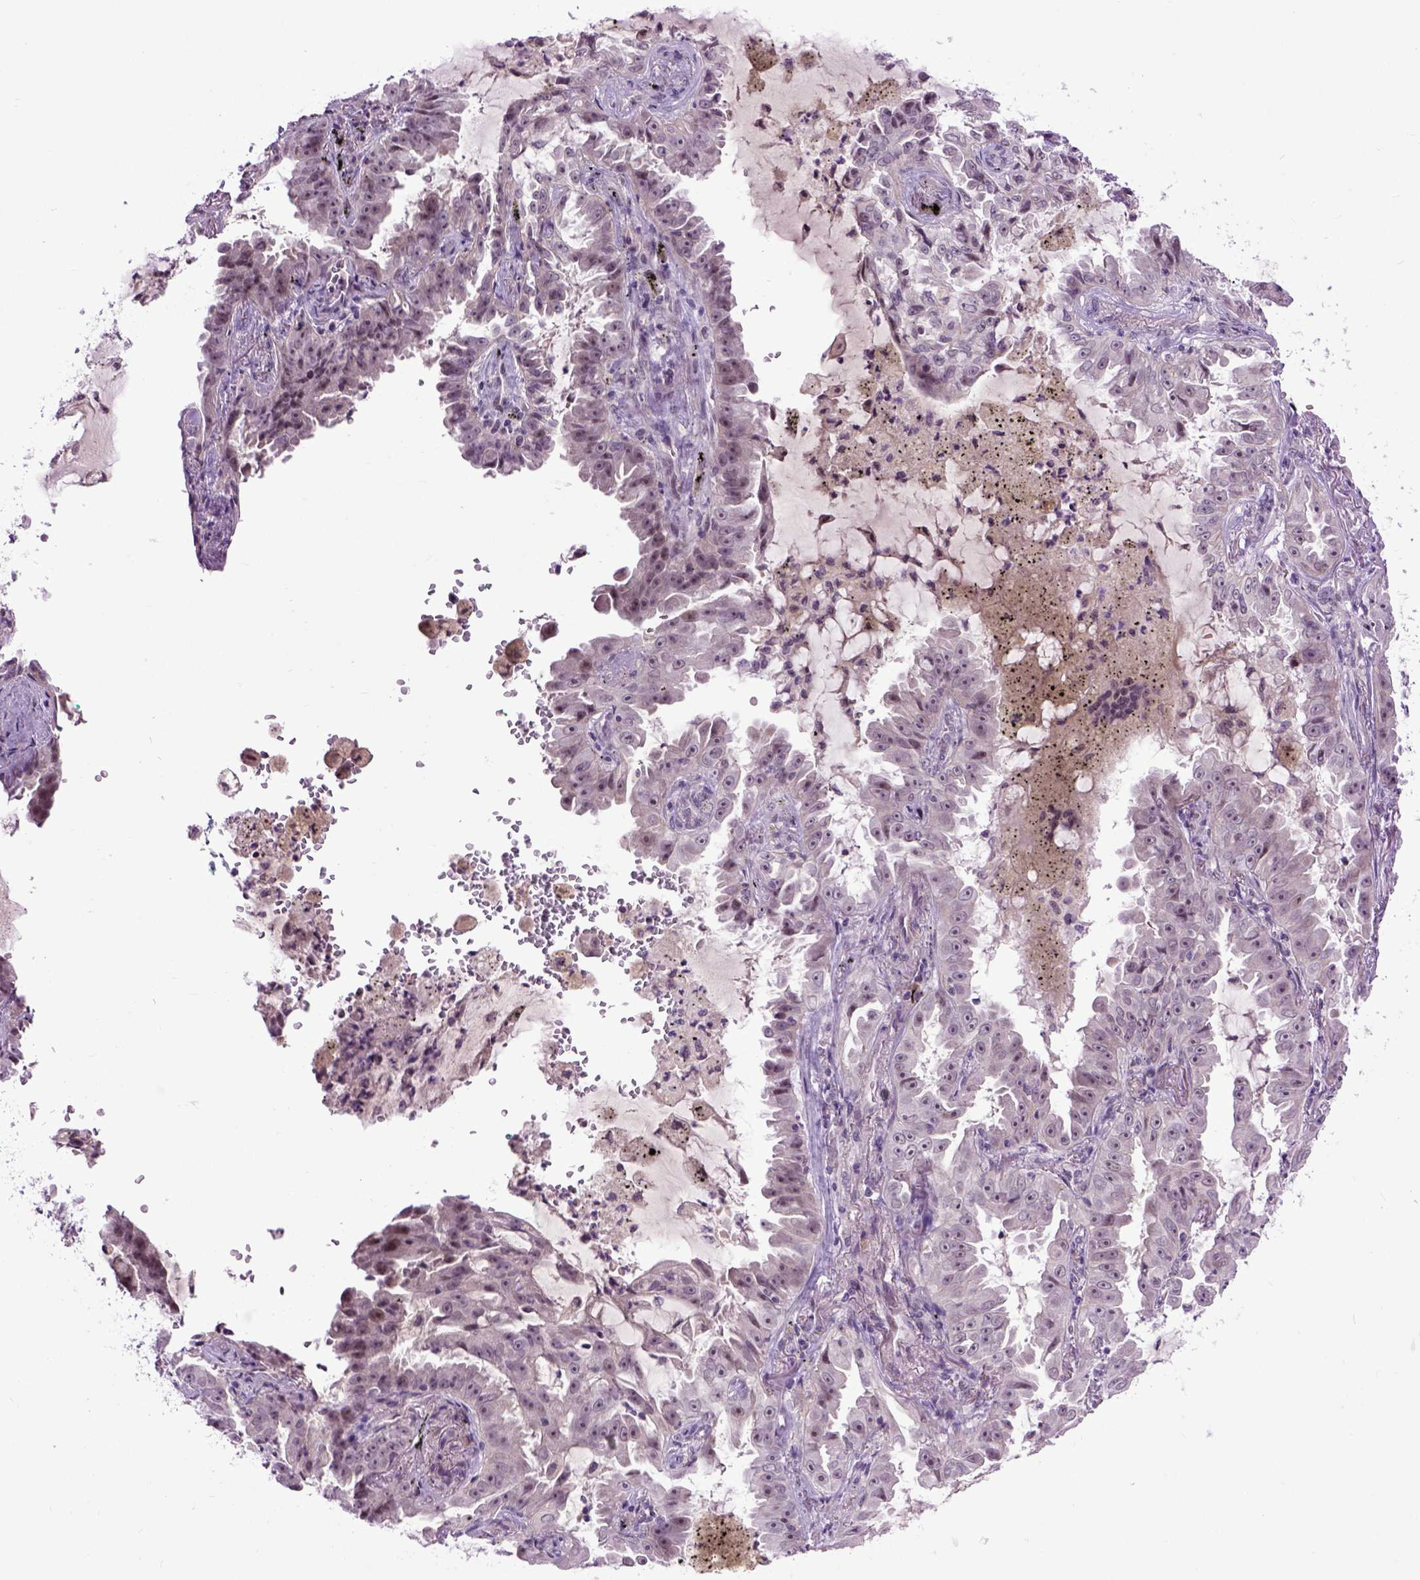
{"staining": {"intensity": "negative", "quantity": "none", "location": "none"}, "tissue": "lung cancer", "cell_type": "Tumor cells", "image_type": "cancer", "snomed": [{"axis": "morphology", "description": "Adenocarcinoma, NOS"}, {"axis": "topography", "description": "Lung"}], "caption": "The micrograph shows no significant positivity in tumor cells of lung cancer. Nuclei are stained in blue.", "gene": "EMILIN3", "patient": {"sex": "female", "age": 52}}